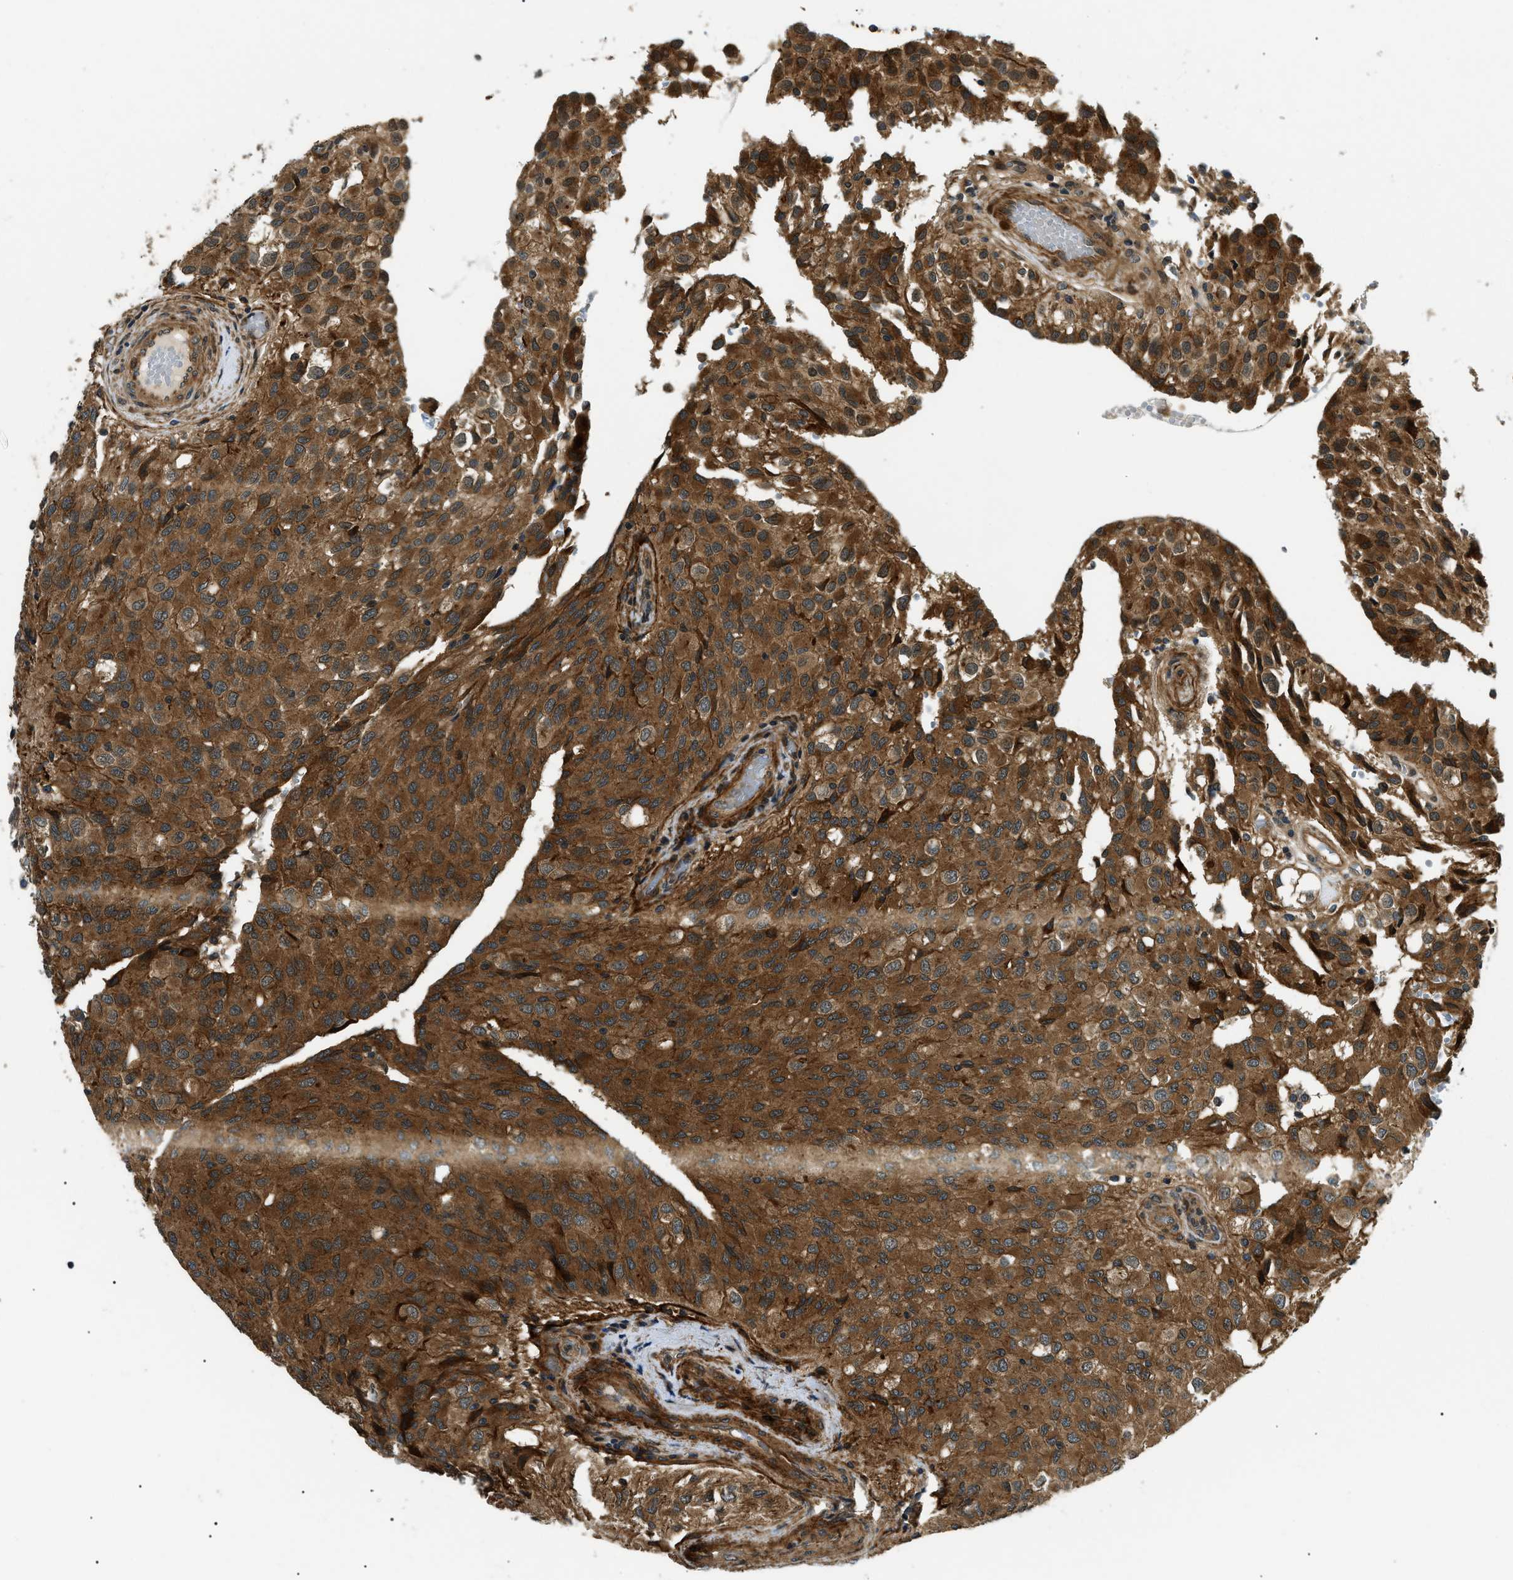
{"staining": {"intensity": "moderate", "quantity": ">75%", "location": "cytoplasmic/membranous"}, "tissue": "glioma", "cell_type": "Tumor cells", "image_type": "cancer", "snomed": [{"axis": "morphology", "description": "Glioma, malignant, High grade"}, {"axis": "topography", "description": "Brain"}], "caption": "The image reveals a brown stain indicating the presence of a protein in the cytoplasmic/membranous of tumor cells in glioma.", "gene": "ATP6AP1", "patient": {"sex": "male", "age": 32}}